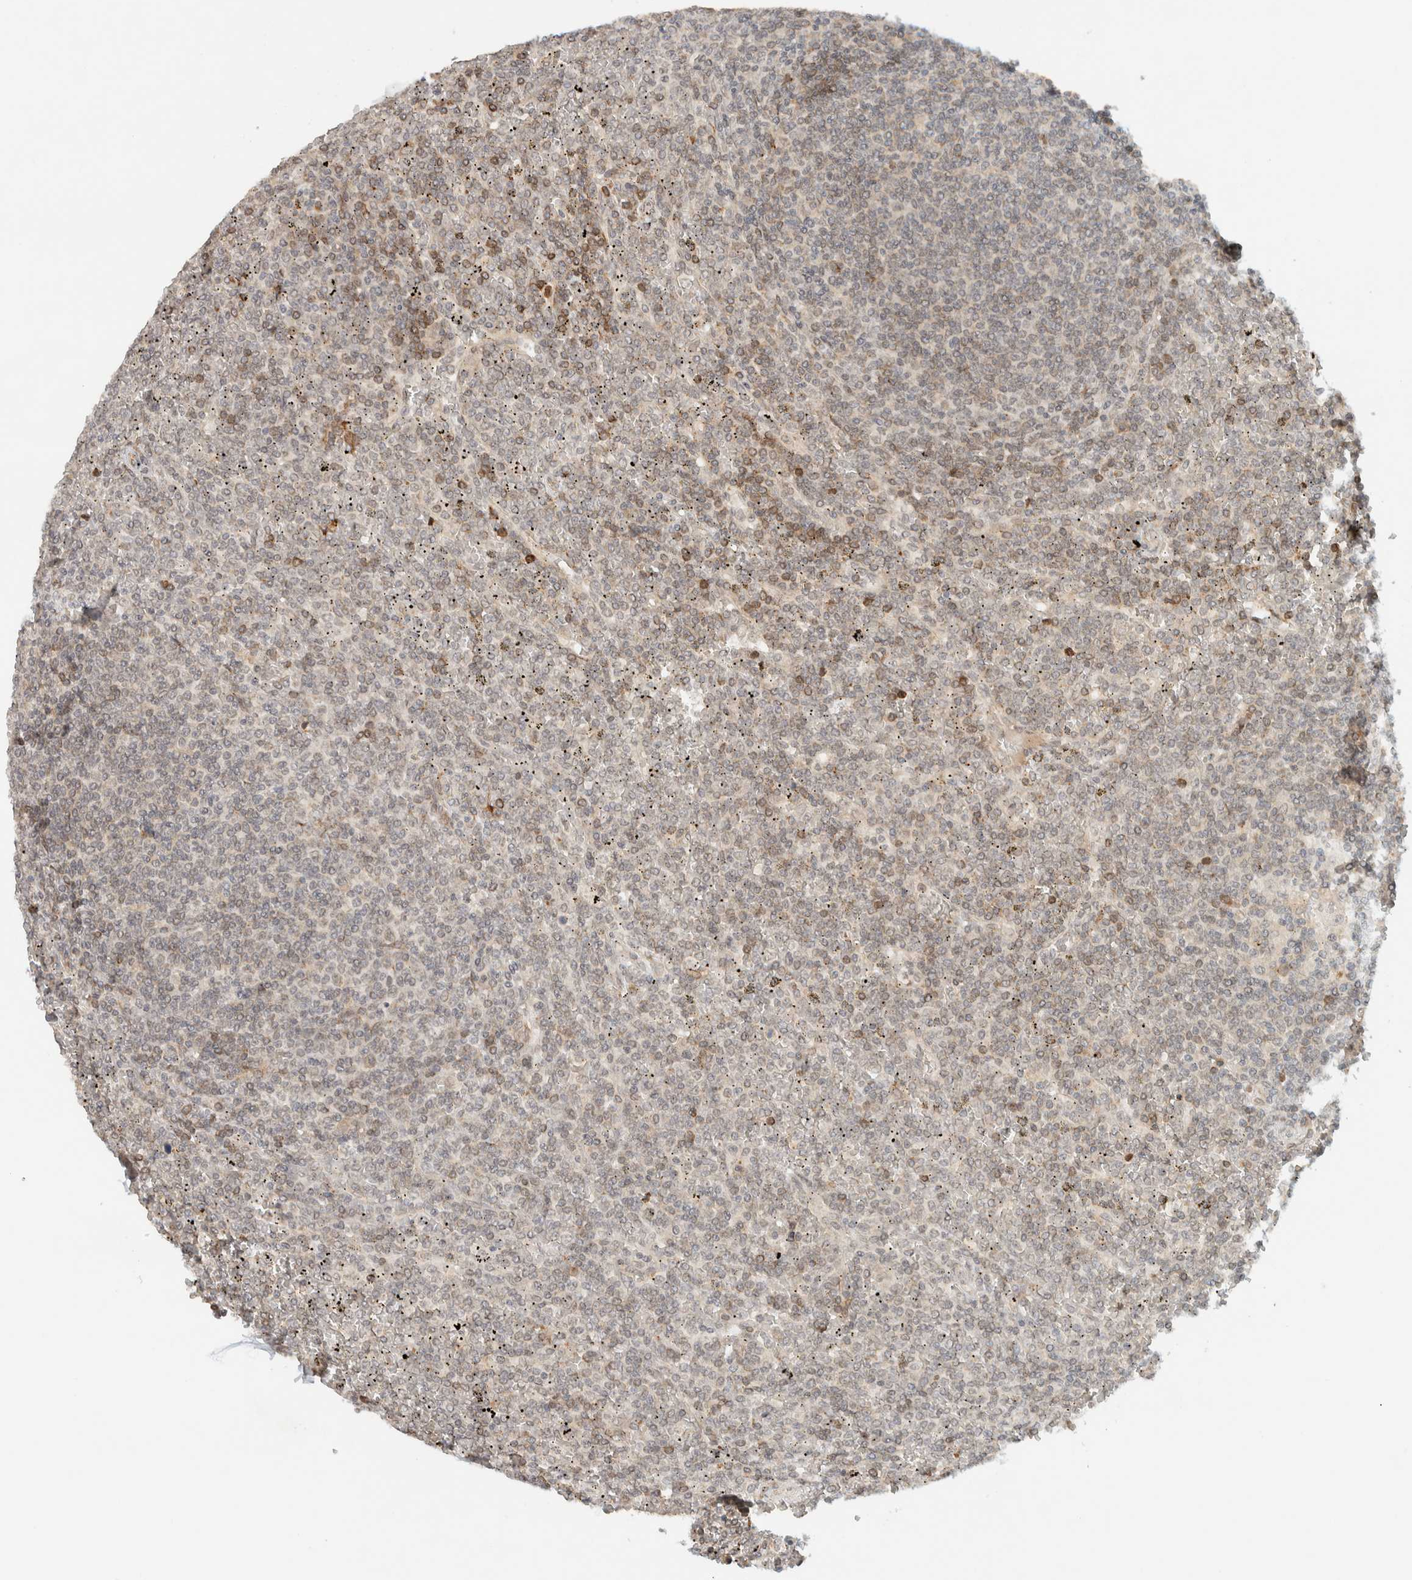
{"staining": {"intensity": "weak", "quantity": "25%-75%", "location": "nuclear"}, "tissue": "lymphoma", "cell_type": "Tumor cells", "image_type": "cancer", "snomed": [{"axis": "morphology", "description": "Malignant lymphoma, non-Hodgkin's type, Low grade"}, {"axis": "topography", "description": "Spleen"}], "caption": "The micrograph shows a brown stain indicating the presence of a protein in the nuclear of tumor cells in low-grade malignant lymphoma, non-Hodgkin's type.", "gene": "ITPRID1", "patient": {"sex": "female", "age": 19}}